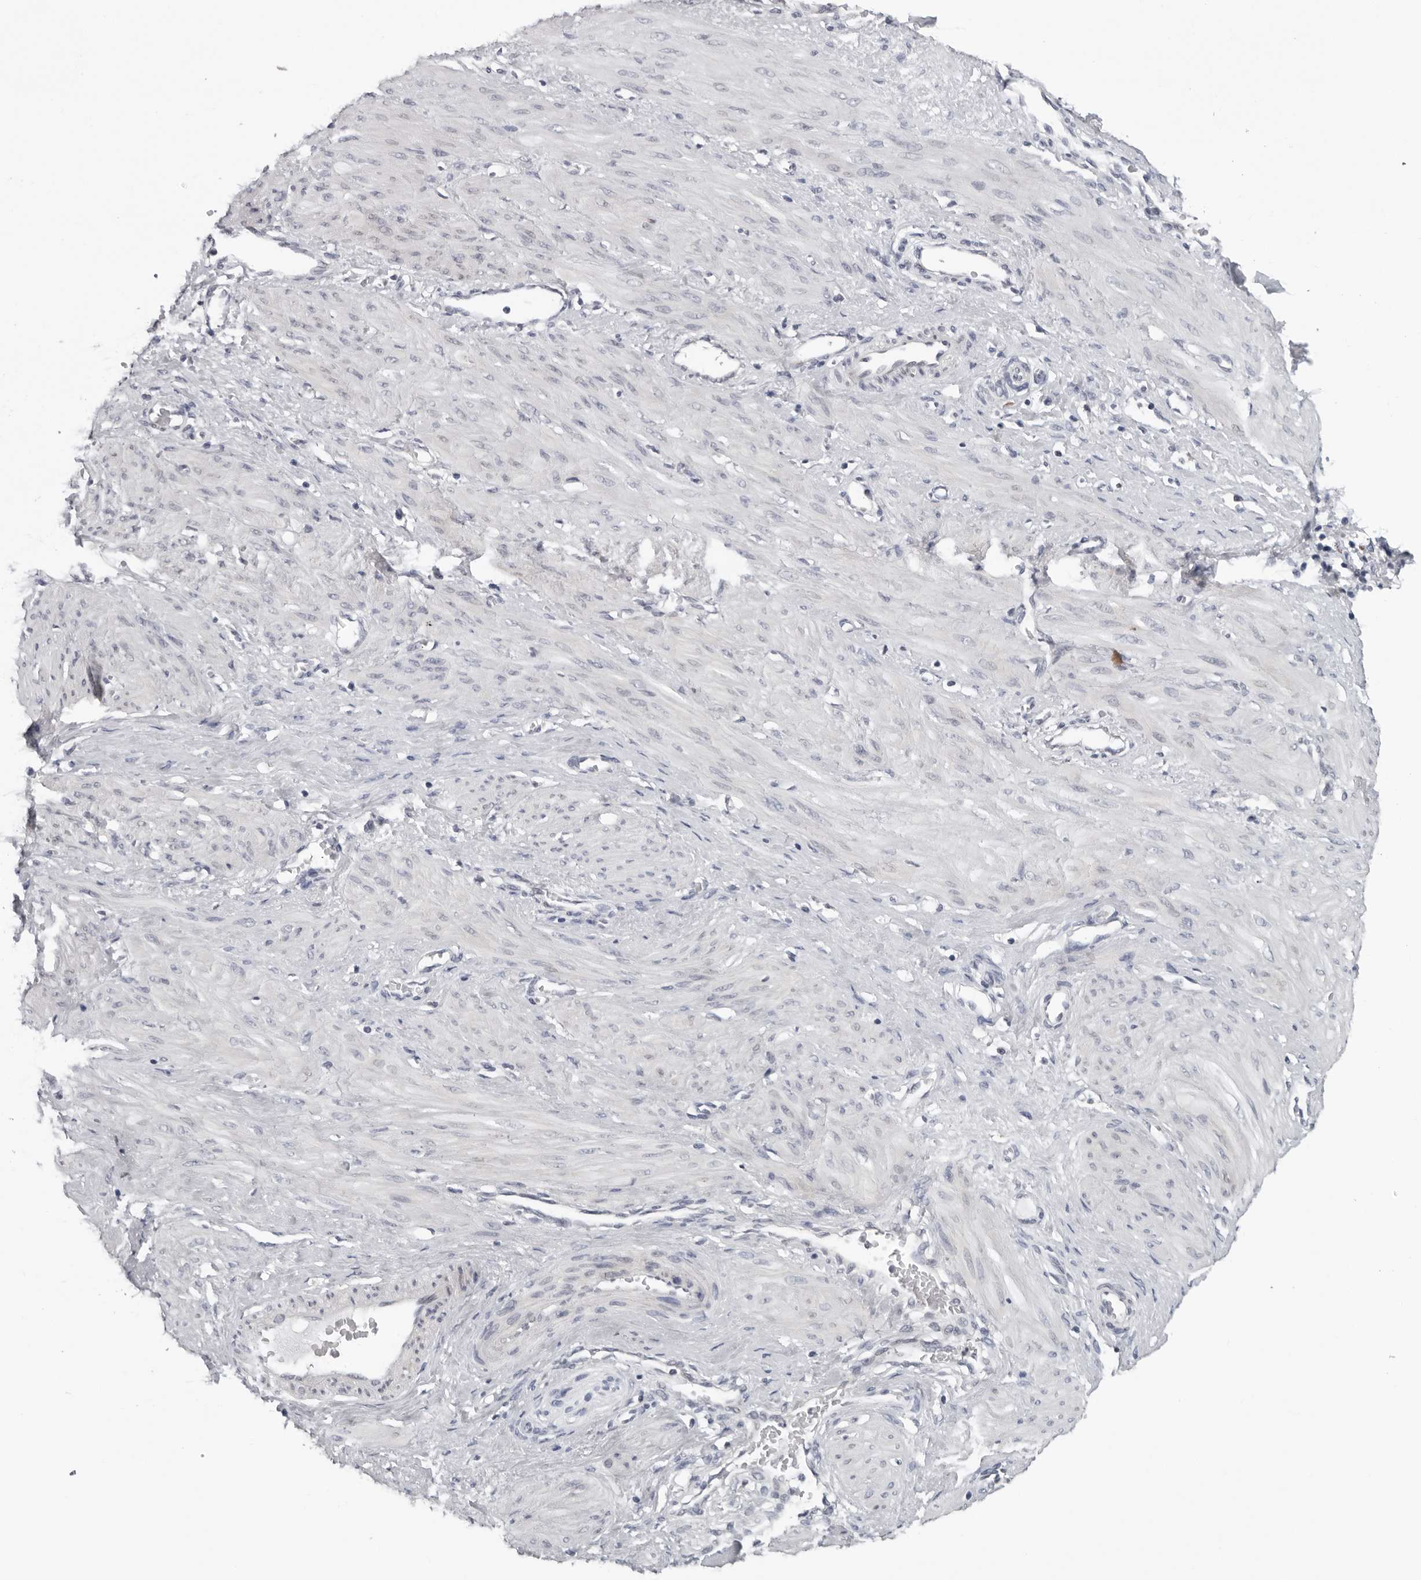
{"staining": {"intensity": "negative", "quantity": "none", "location": "none"}, "tissue": "smooth muscle", "cell_type": "Smooth muscle cells", "image_type": "normal", "snomed": [{"axis": "morphology", "description": "Normal tissue, NOS"}, {"axis": "topography", "description": "Endometrium"}], "caption": "DAB (3,3'-diaminobenzidine) immunohistochemical staining of normal human smooth muscle demonstrates no significant positivity in smooth muscle cells.", "gene": "CPT2", "patient": {"sex": "female", "age": 33}}